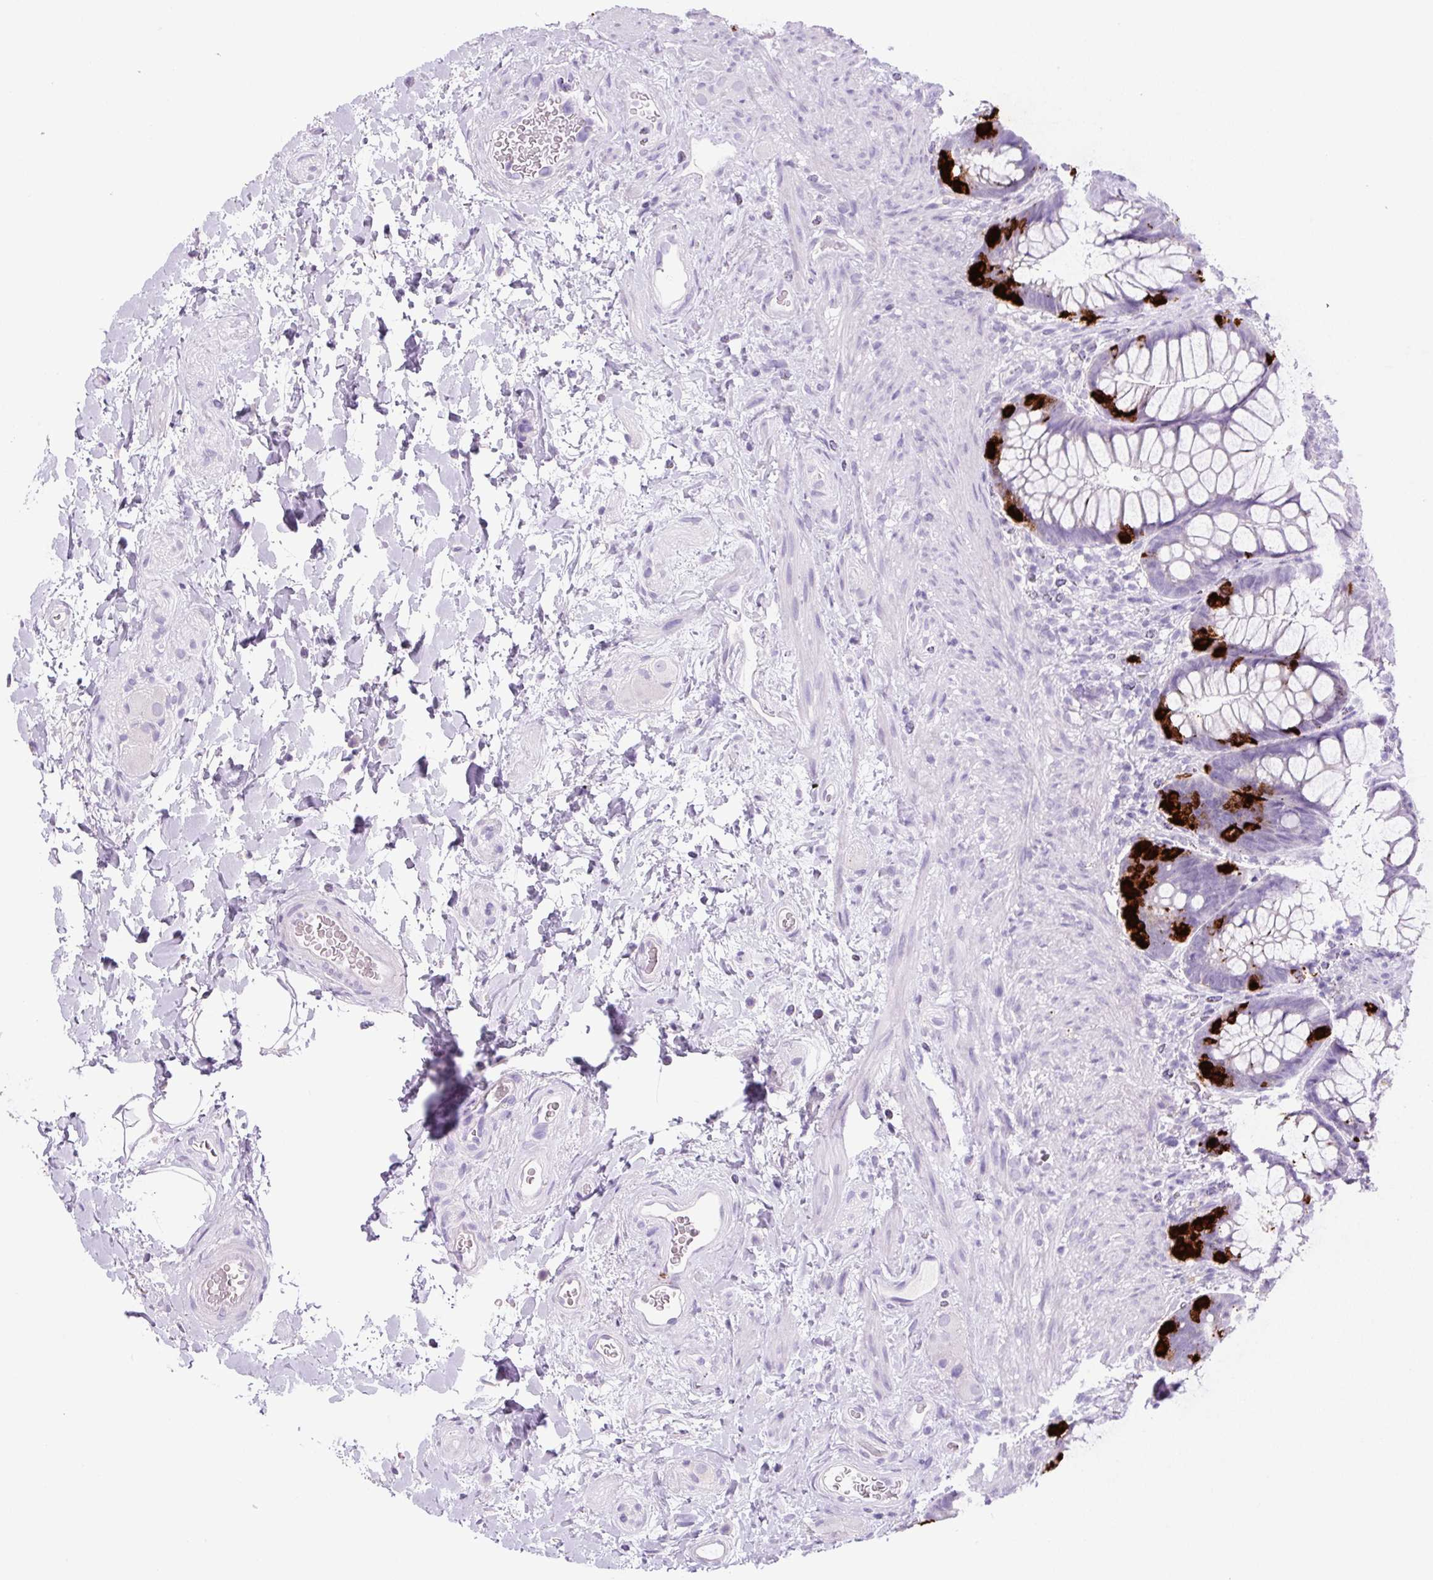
{"staining": {"intensity": "strong", "quantity": "<25%", "location": "cytoplasmic/membranous"}, "tissue": "rectum", "cell_type": "Glandular cells", "image_type": "normal", "snomed": [{"axis": "morphology", "description": "Normal tissue, NOS"}, {"axis": "topography", "description": "Rectum"}], "caption": "Rectum stained with IHC exhibits strong cytoplasmic/membranous staining in approximately <25% of glandular cells.", "gene": "CHGA", "patient": {"sex": "male", "age": 53}}